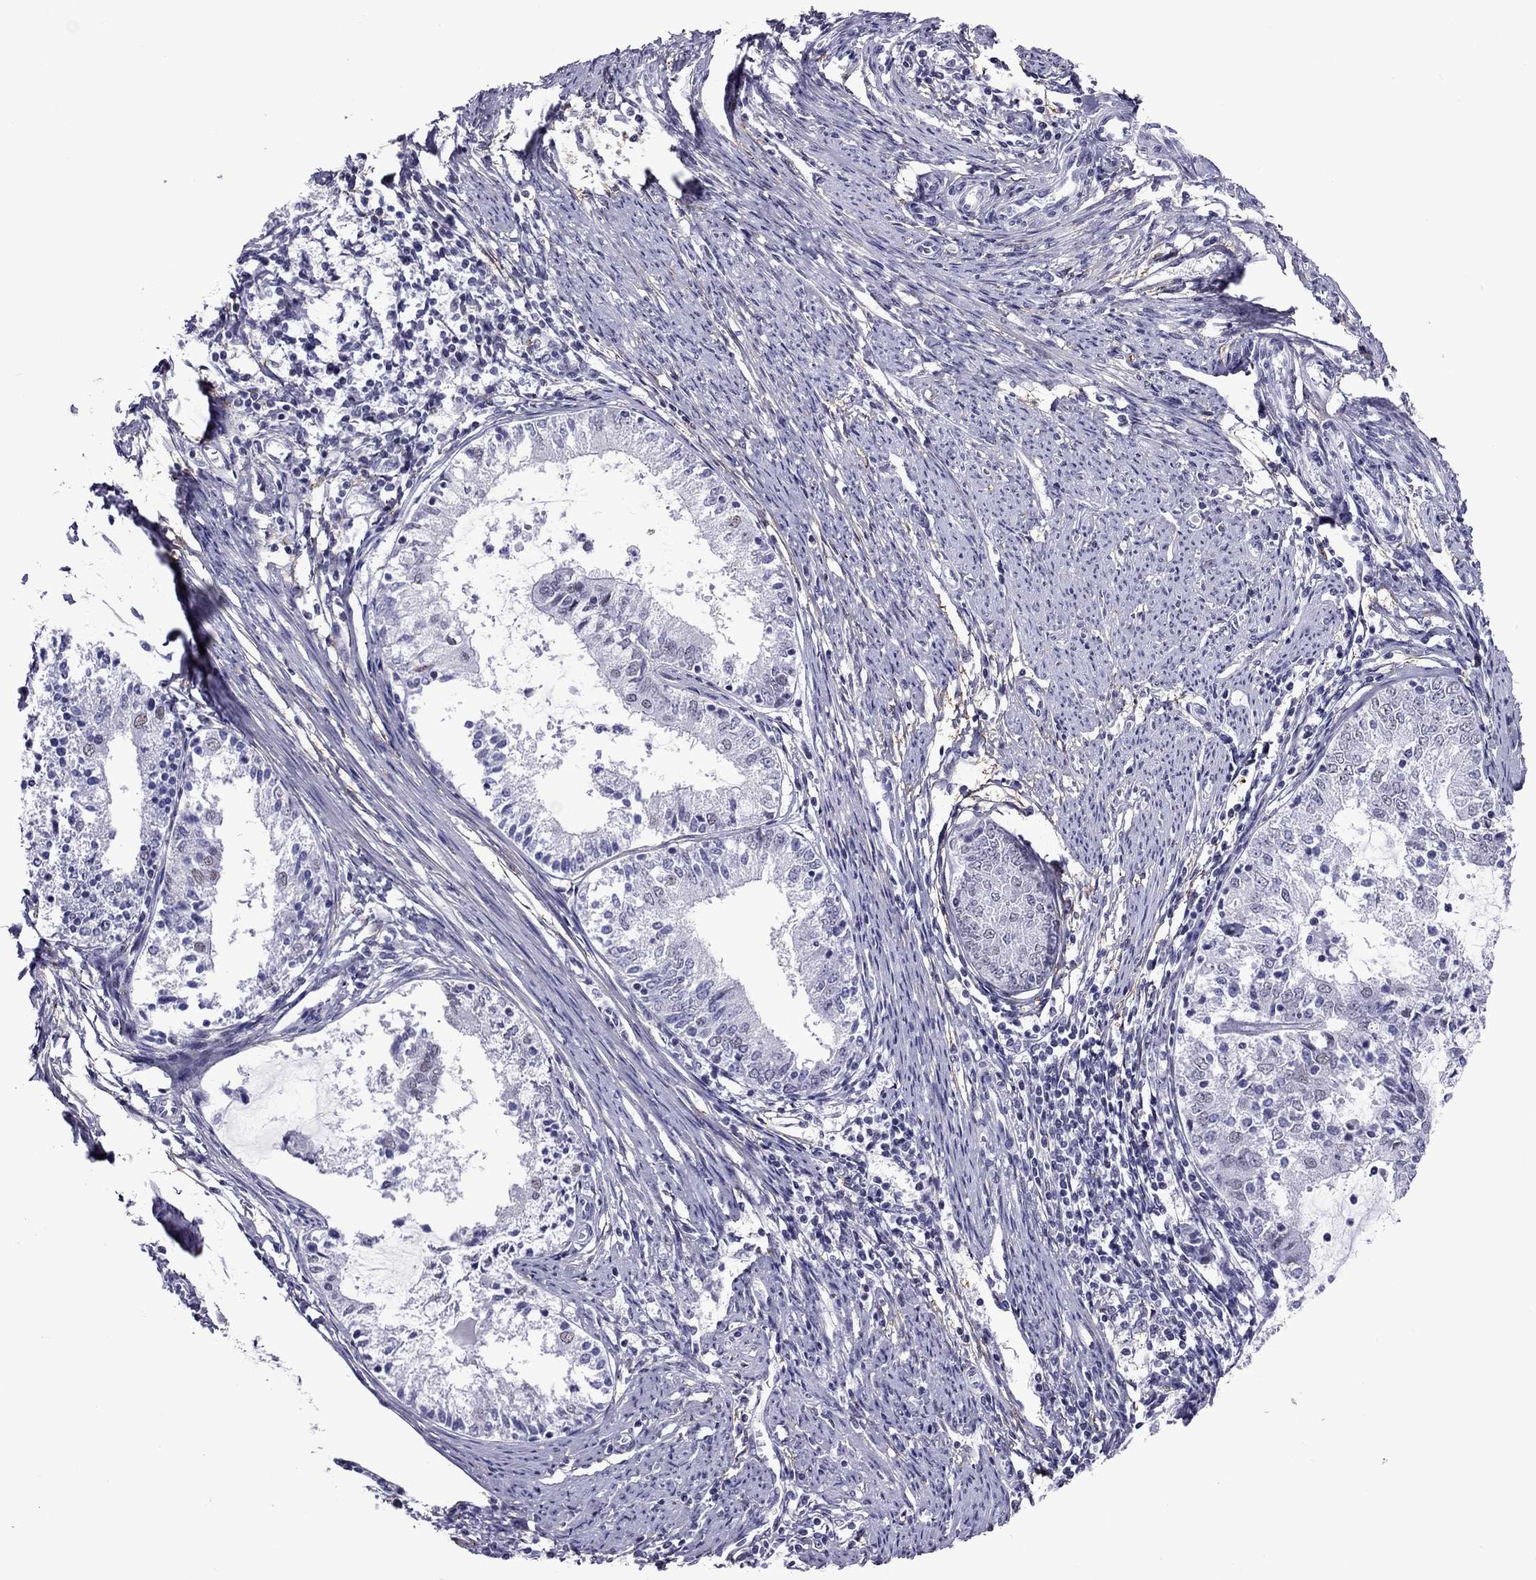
{"staining": {"intensity": "negative", "quantity": "none", "location": "none"}, "tissue": "endometrial cancer", "cell_type": "Tumor cells", "image_type": "cancer", "snomed": [{"axis": "morphology", "description": "Adenocarcinoma, NOS"}, {"axis": "topography", "description": "Endometrium"}], "caption": "IHC image of neoplastic tissue: adenocarcinoma (endometrial) stained with DAB (3,3'-diaminobenzidine) reveals no significant protein positivity in tumor cells.", "gene": "ZNF646", "patient": {"sex": "female", "age": 57}}